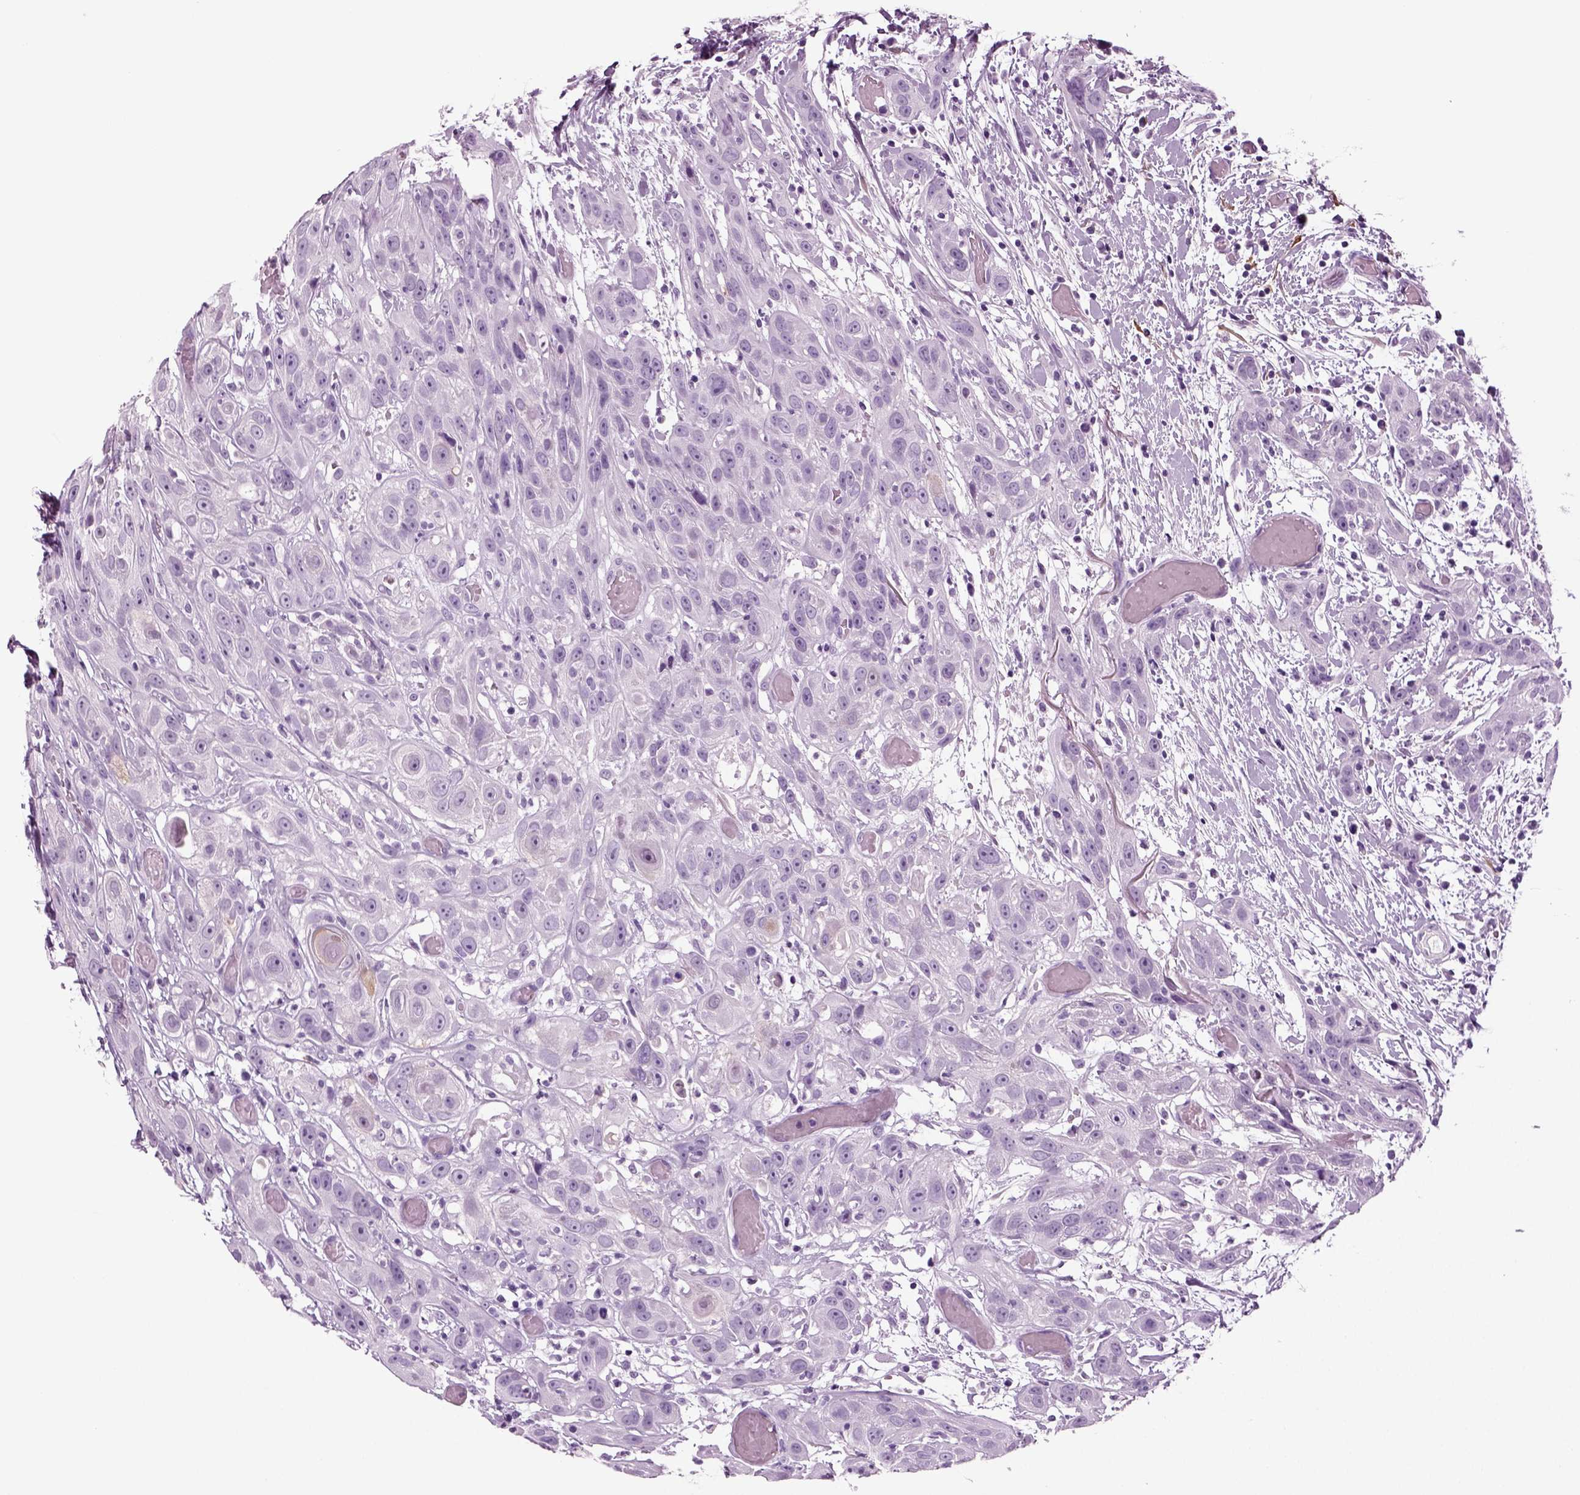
{"staining": {"intensity": "negative", "quantity": "none", "location": "none"}, "tissue": "head and neck cancer", "cell_type": "Tumor cells", "image_type": "cancer", "snomed": [{"axis": "morphology", "description": "Normal tissue, NOS"}, {"axis": "morphology", "description": "Squamous cell carcinoma, NOS"}, {"axis": "topography", "description": "Oral tissue"}, {"axis": "topography", "description": "Salivary gland"}, {"axis": "topography", "description": "Head-Neck"}], "caption": "A high-resolution image shows immunohistochemistry staining of squamous cell carcinoma (head and neck), which demonstrates no significant expression in tumor cells. (DAB immunohistochemistry with hematoxylin counter stain).", "gene": "CRABP1", "patient": {"sex": "female", "age": 62}}